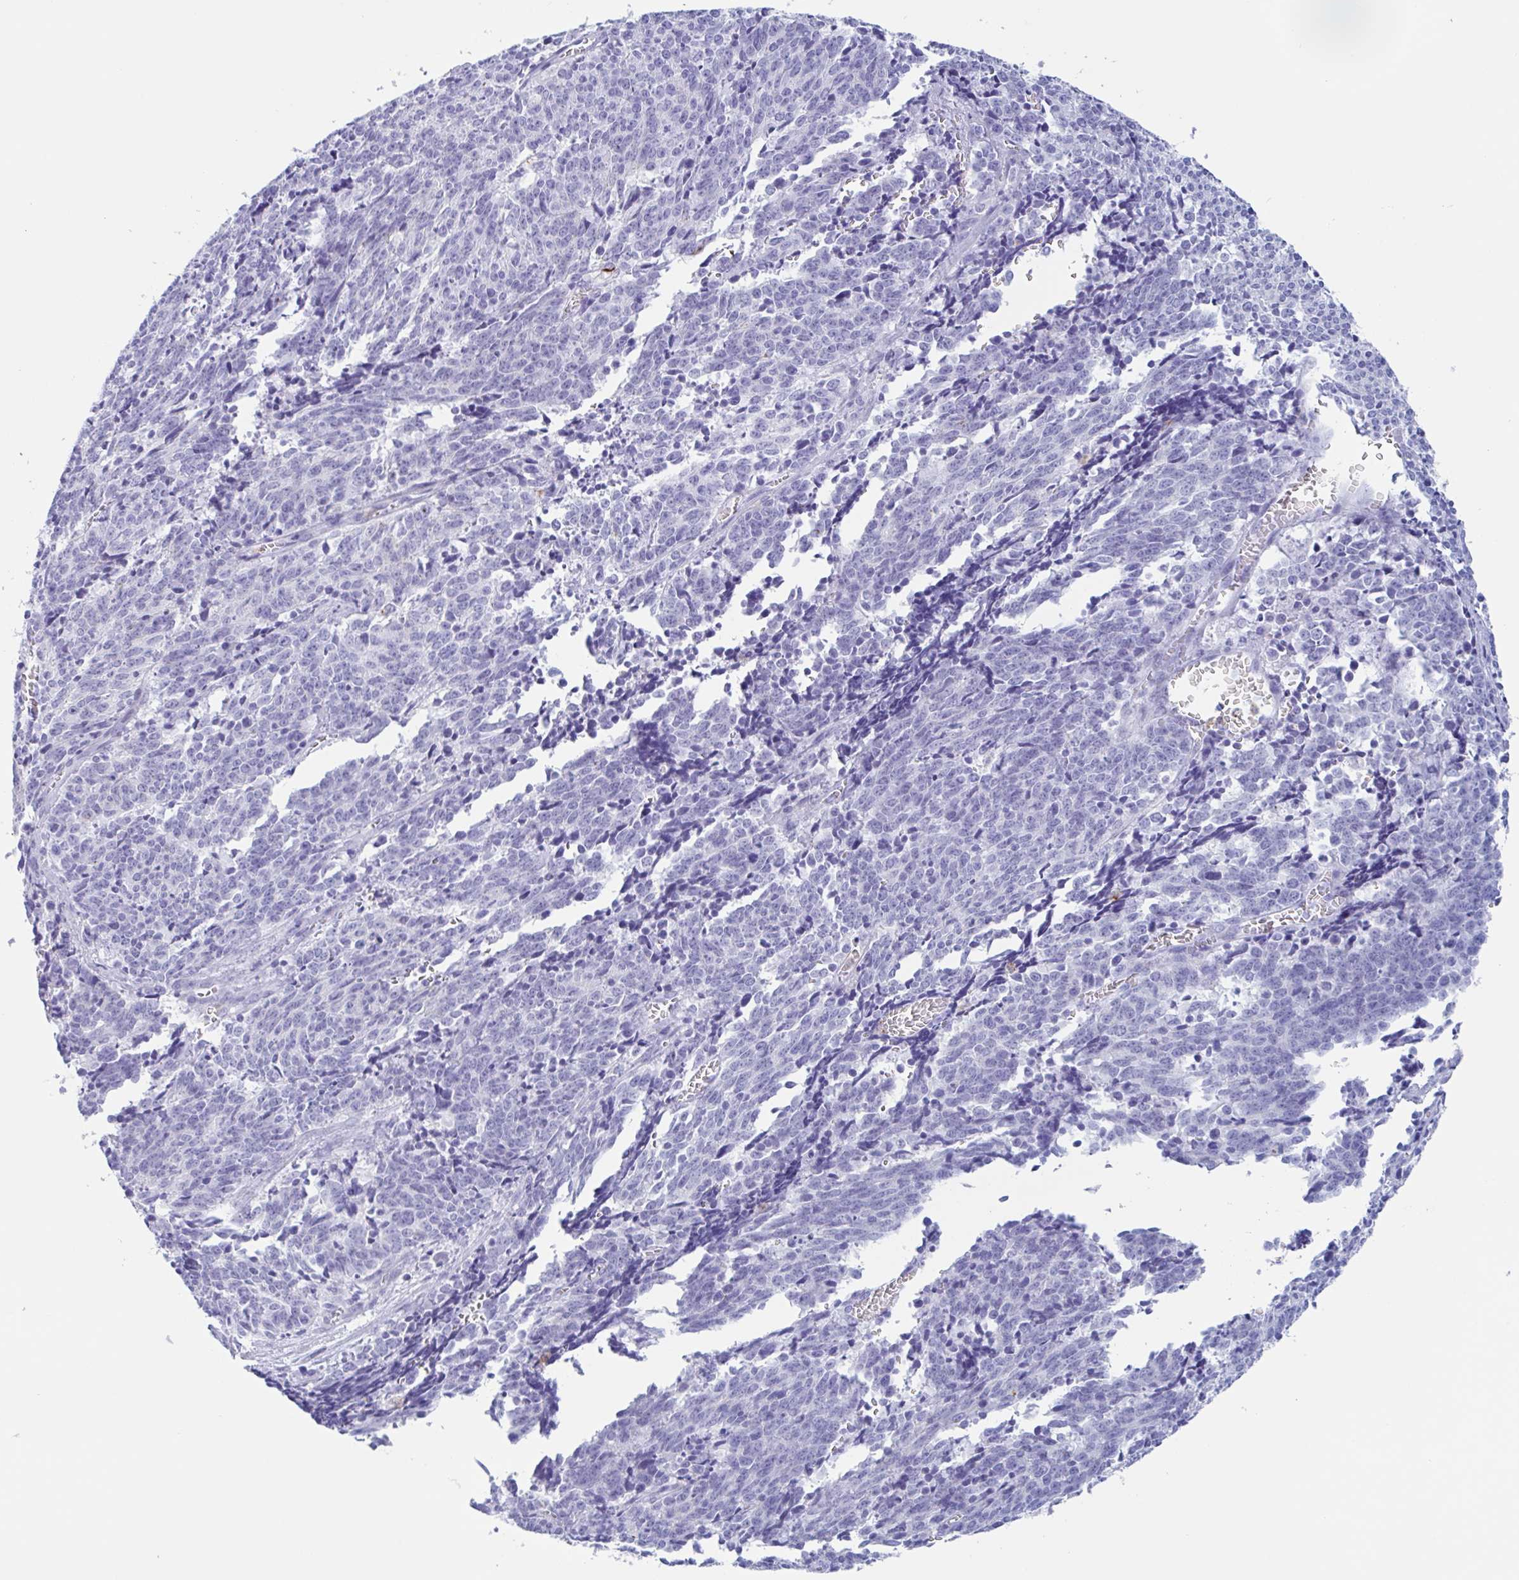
{"staining": {"intensity": "negative", "quantity": "none", "location": "none"}, "tissue": "cervical cancer", "cell_type": "Tumor cells", "image_type": "cancer", "snomed": [{"axis": "morphology", "description": "Squamous cell carcinoma, NOS"}, {"axis": "topography", "description": "Cervix"}], "caption": "Cervical cancer (squamous cell carcinoma) stained for a protein using immunohistochemistry reveals no staining tumor cells.", "gene": "DTWD2", "patient": {"sex": "female", "age": 29}}